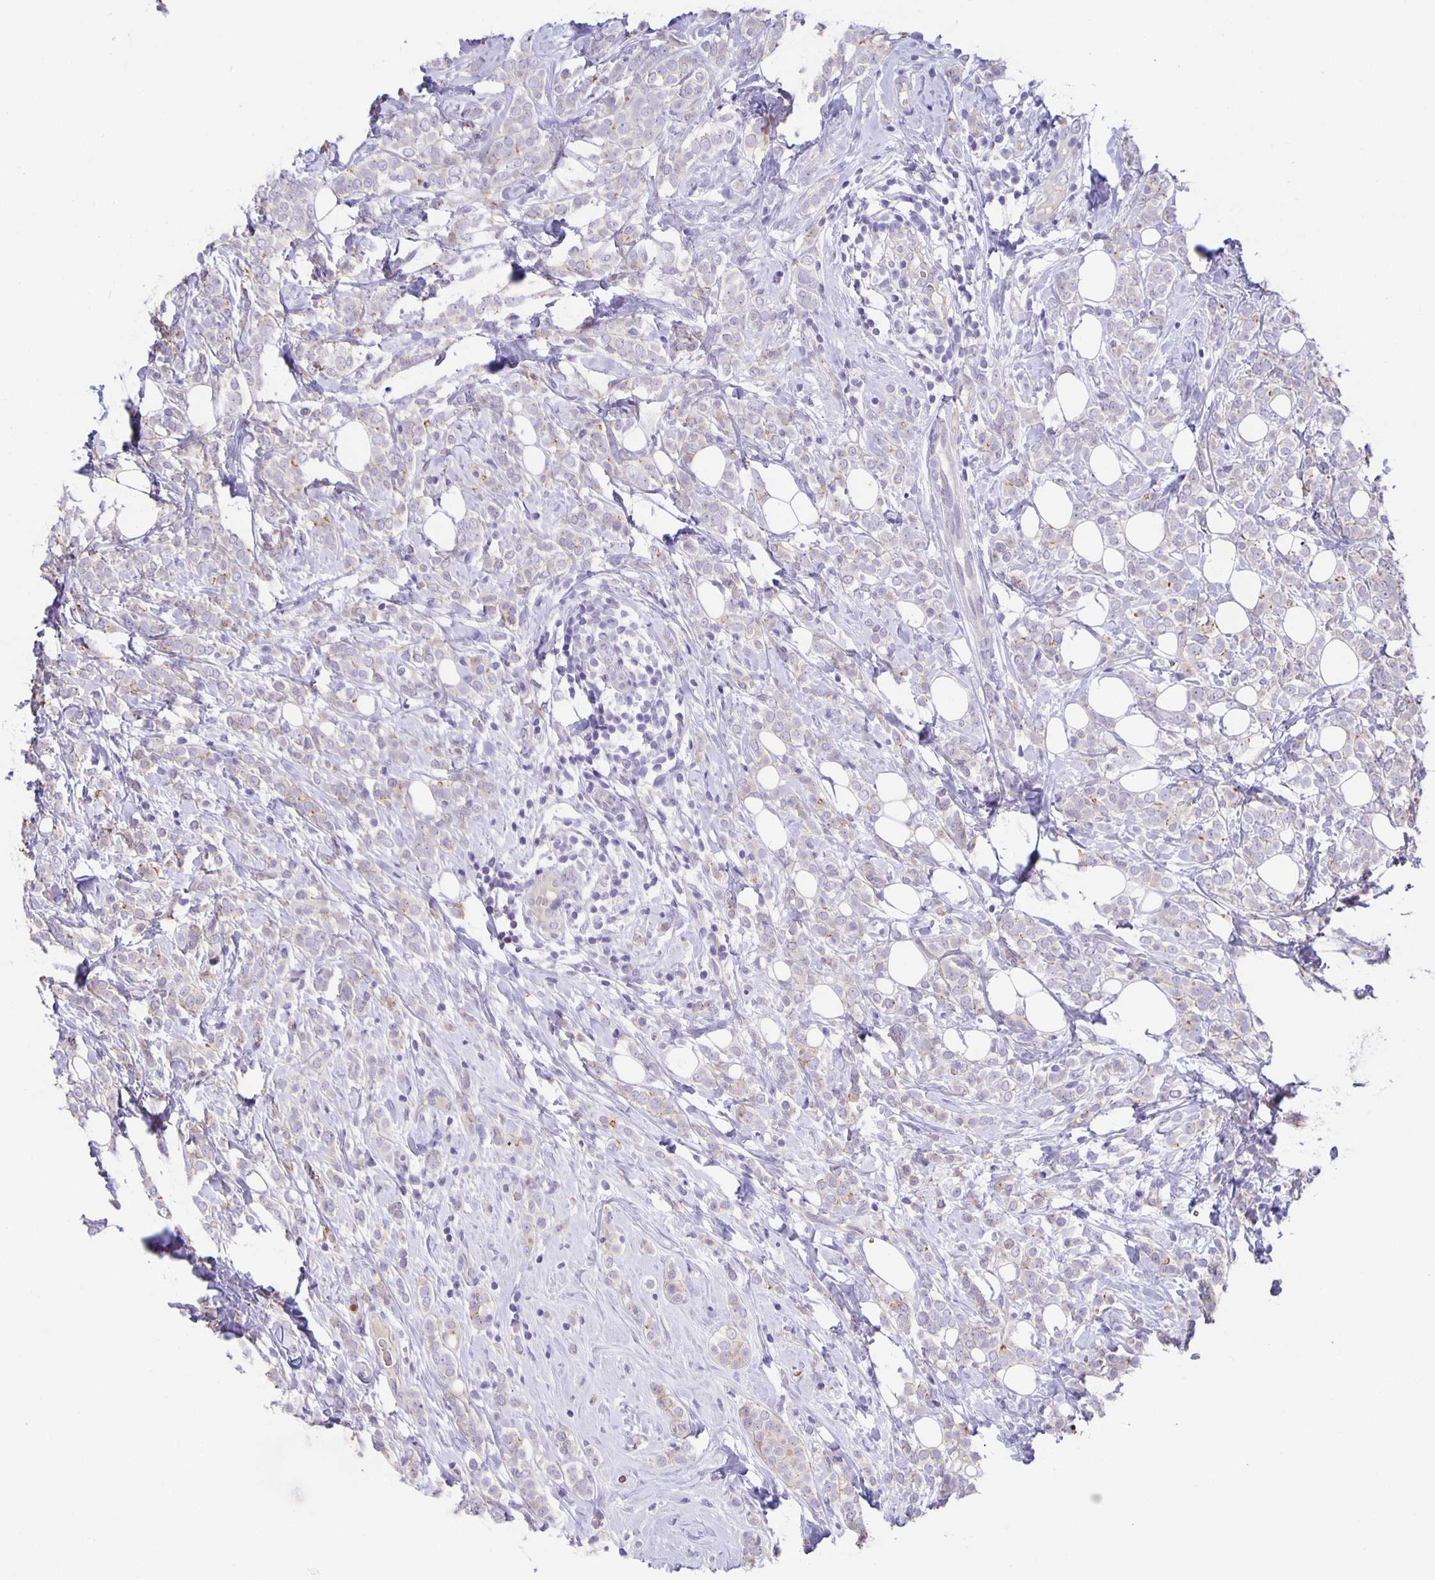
{"staining": {"intensity": "weak", "quantity": "<25%", "location": "cytoplasmic/membranous"}, "tissue": "breast cancer", "cell_type": "Tumor cells", "image_type": "cancer", "snomed": [{"axis": "morphology", "description": "Lobular carcinoma"}, {"axis": "topography", "description": "Breast"}], "caption": "Tumor cells show no significant positivity in breast lobular carcinoma.", "gene": "PTPN3", "patient": {"sex": "female", "age": 49}}